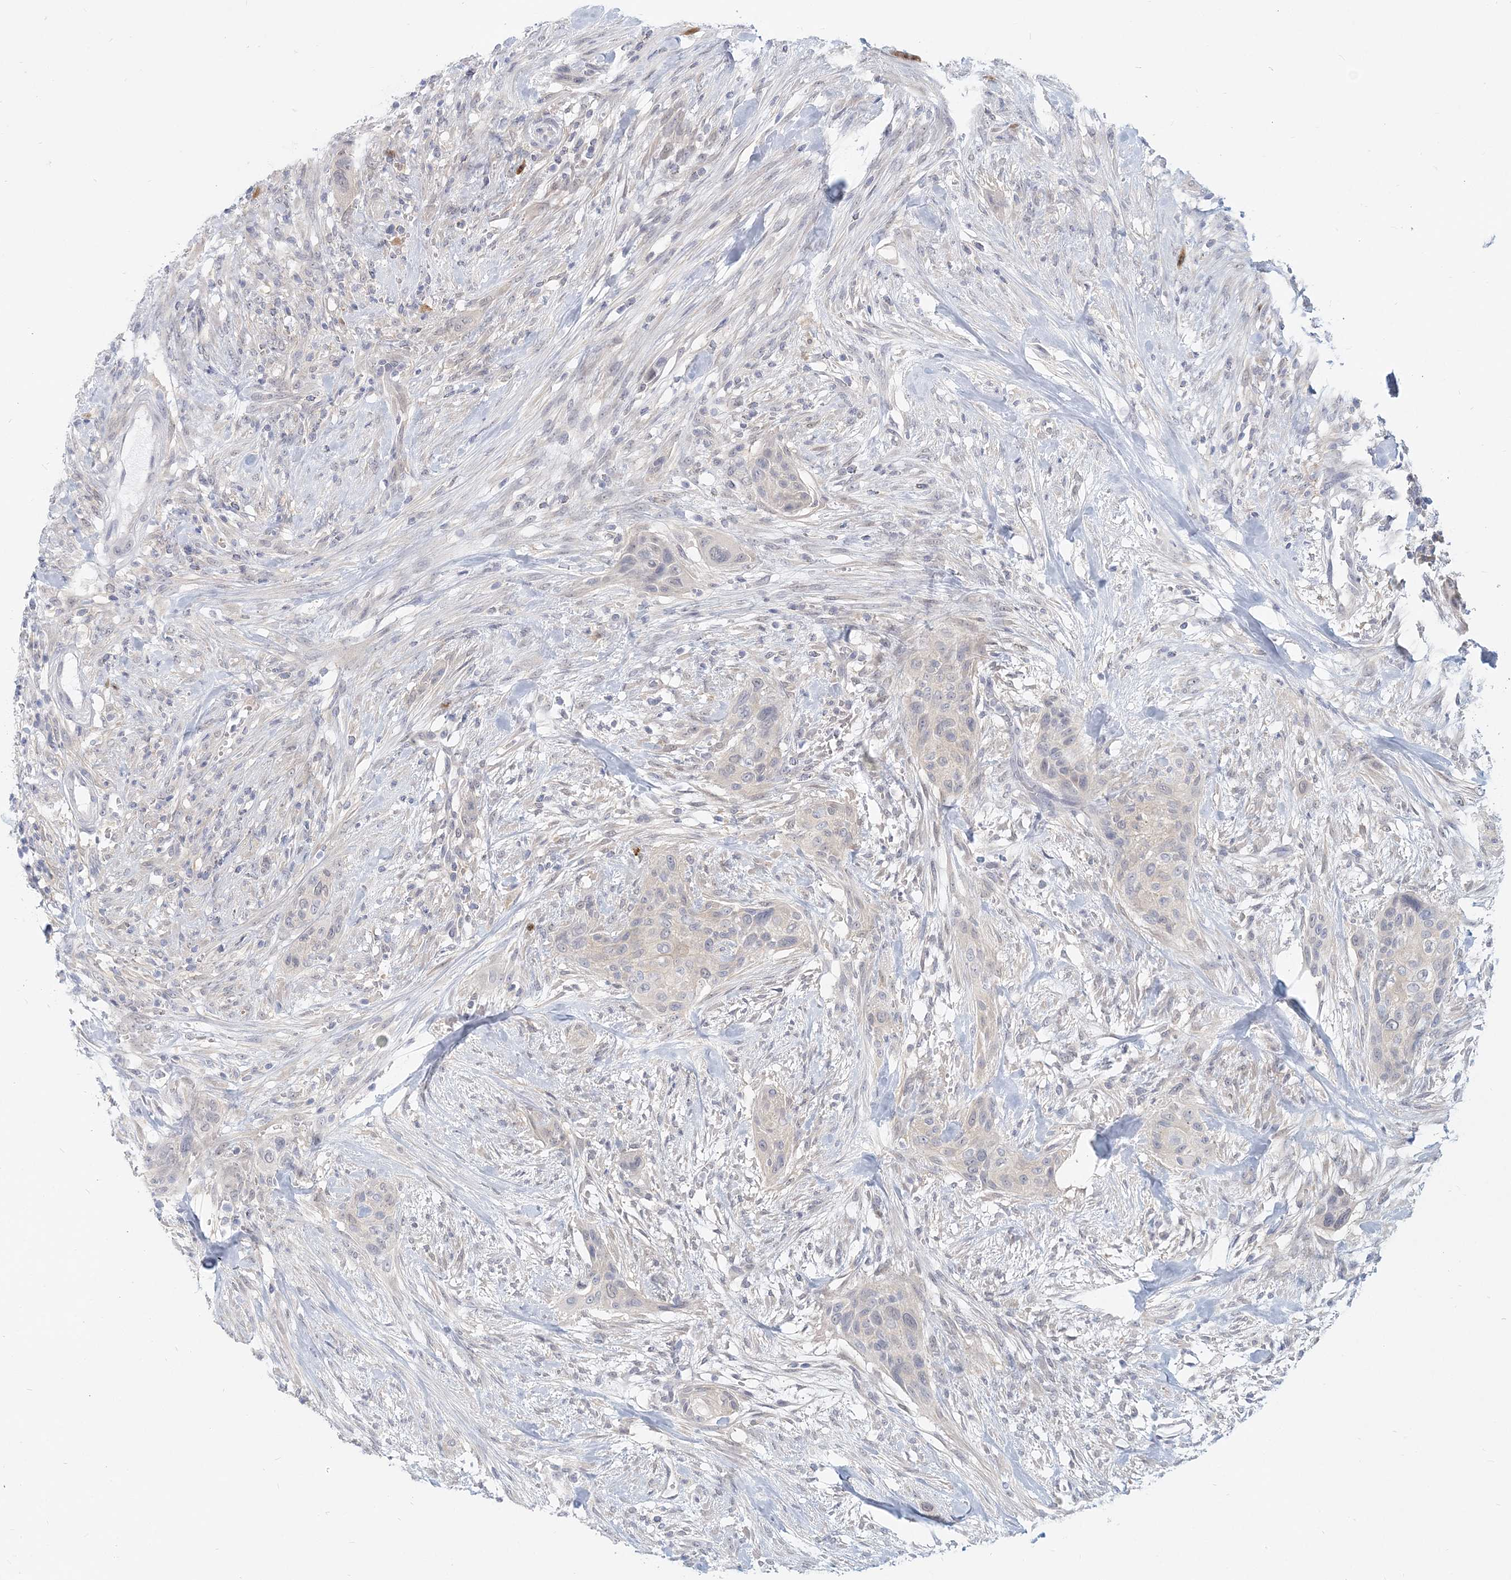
{"staining": {"intensity": "negative", "quantity": "none", "location": "none"}, "tissue": "urothelial cancer", "cell_type": "Tumor cells", "image_type": "cancer", "snomed": [{"axis": "morphology", "description": "Urothelial carcinoma, High grade"}, {"axis": "topography", "description": "Urinary bladder"}], "caption": "A high-resolution image shows IHC staining of high-grade urothelial carcinoma, which exhibits no significant staining in tumor cells.", "gene": "GMPPA", "patient": {"sex": "male", "age": 35}}